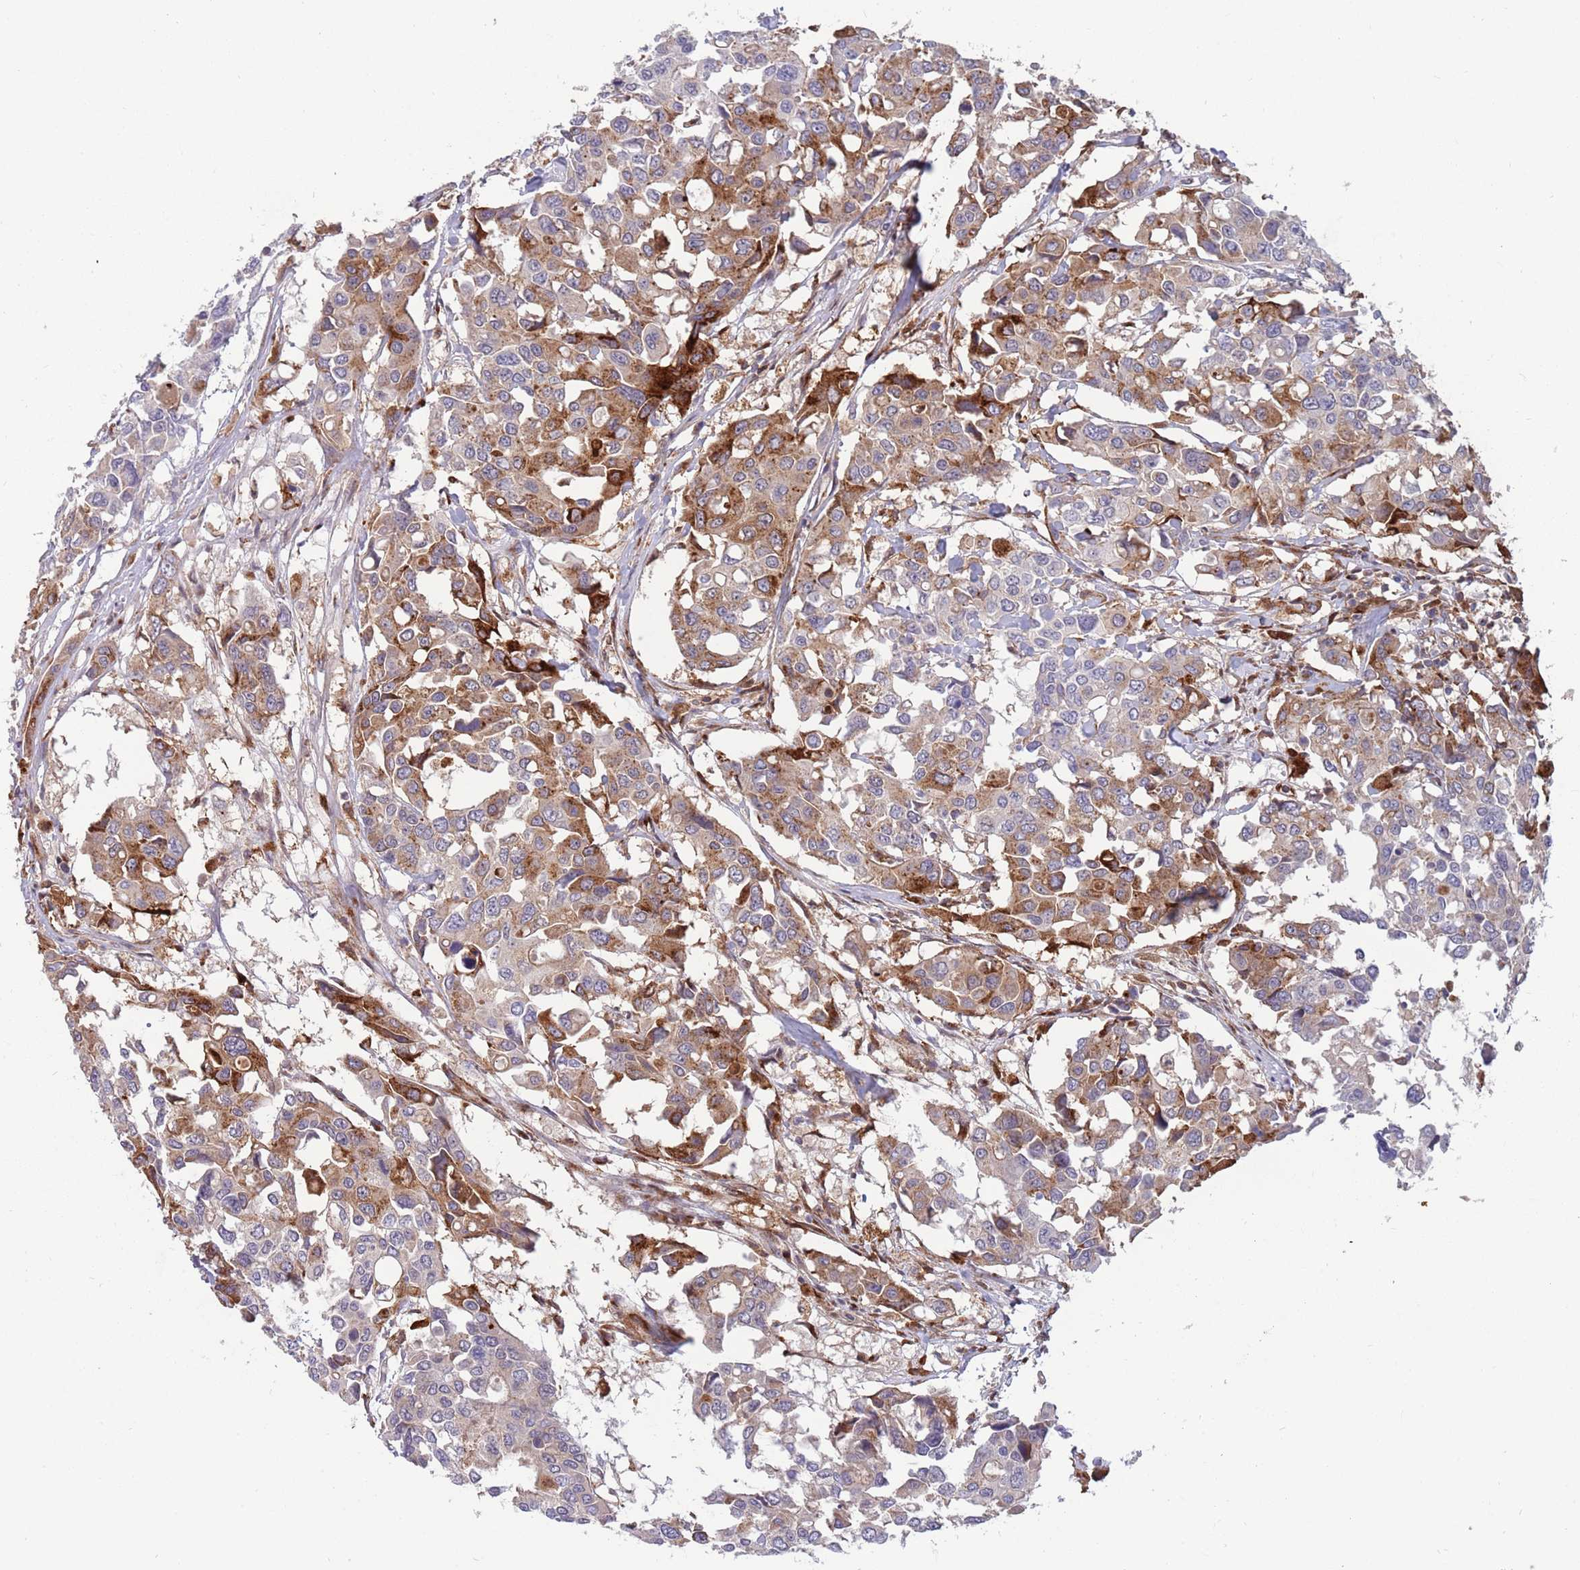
{"staining": {"intensity": "moderate", "quantity": "25%-75%", "location": "cytoplasmic/membranous"}, "tissue": "colorectal cancer", "cell_type": "Tumor cells", "image_type": "cancer", "snomed": [{"axis": "morphology", "description": "Adenocarcinoma, NOS"}, {"axis": "topography", "description": "Colon"}], "caption": "Brown immunohistochemical staining in human colorectal adenocarcinoma displays moderate cytoplasmic/membranous positivity in approximately 25%-75% of tumor cells.", "gene": "BTBD7", "patient": {"sex": "male", "age": 77}}